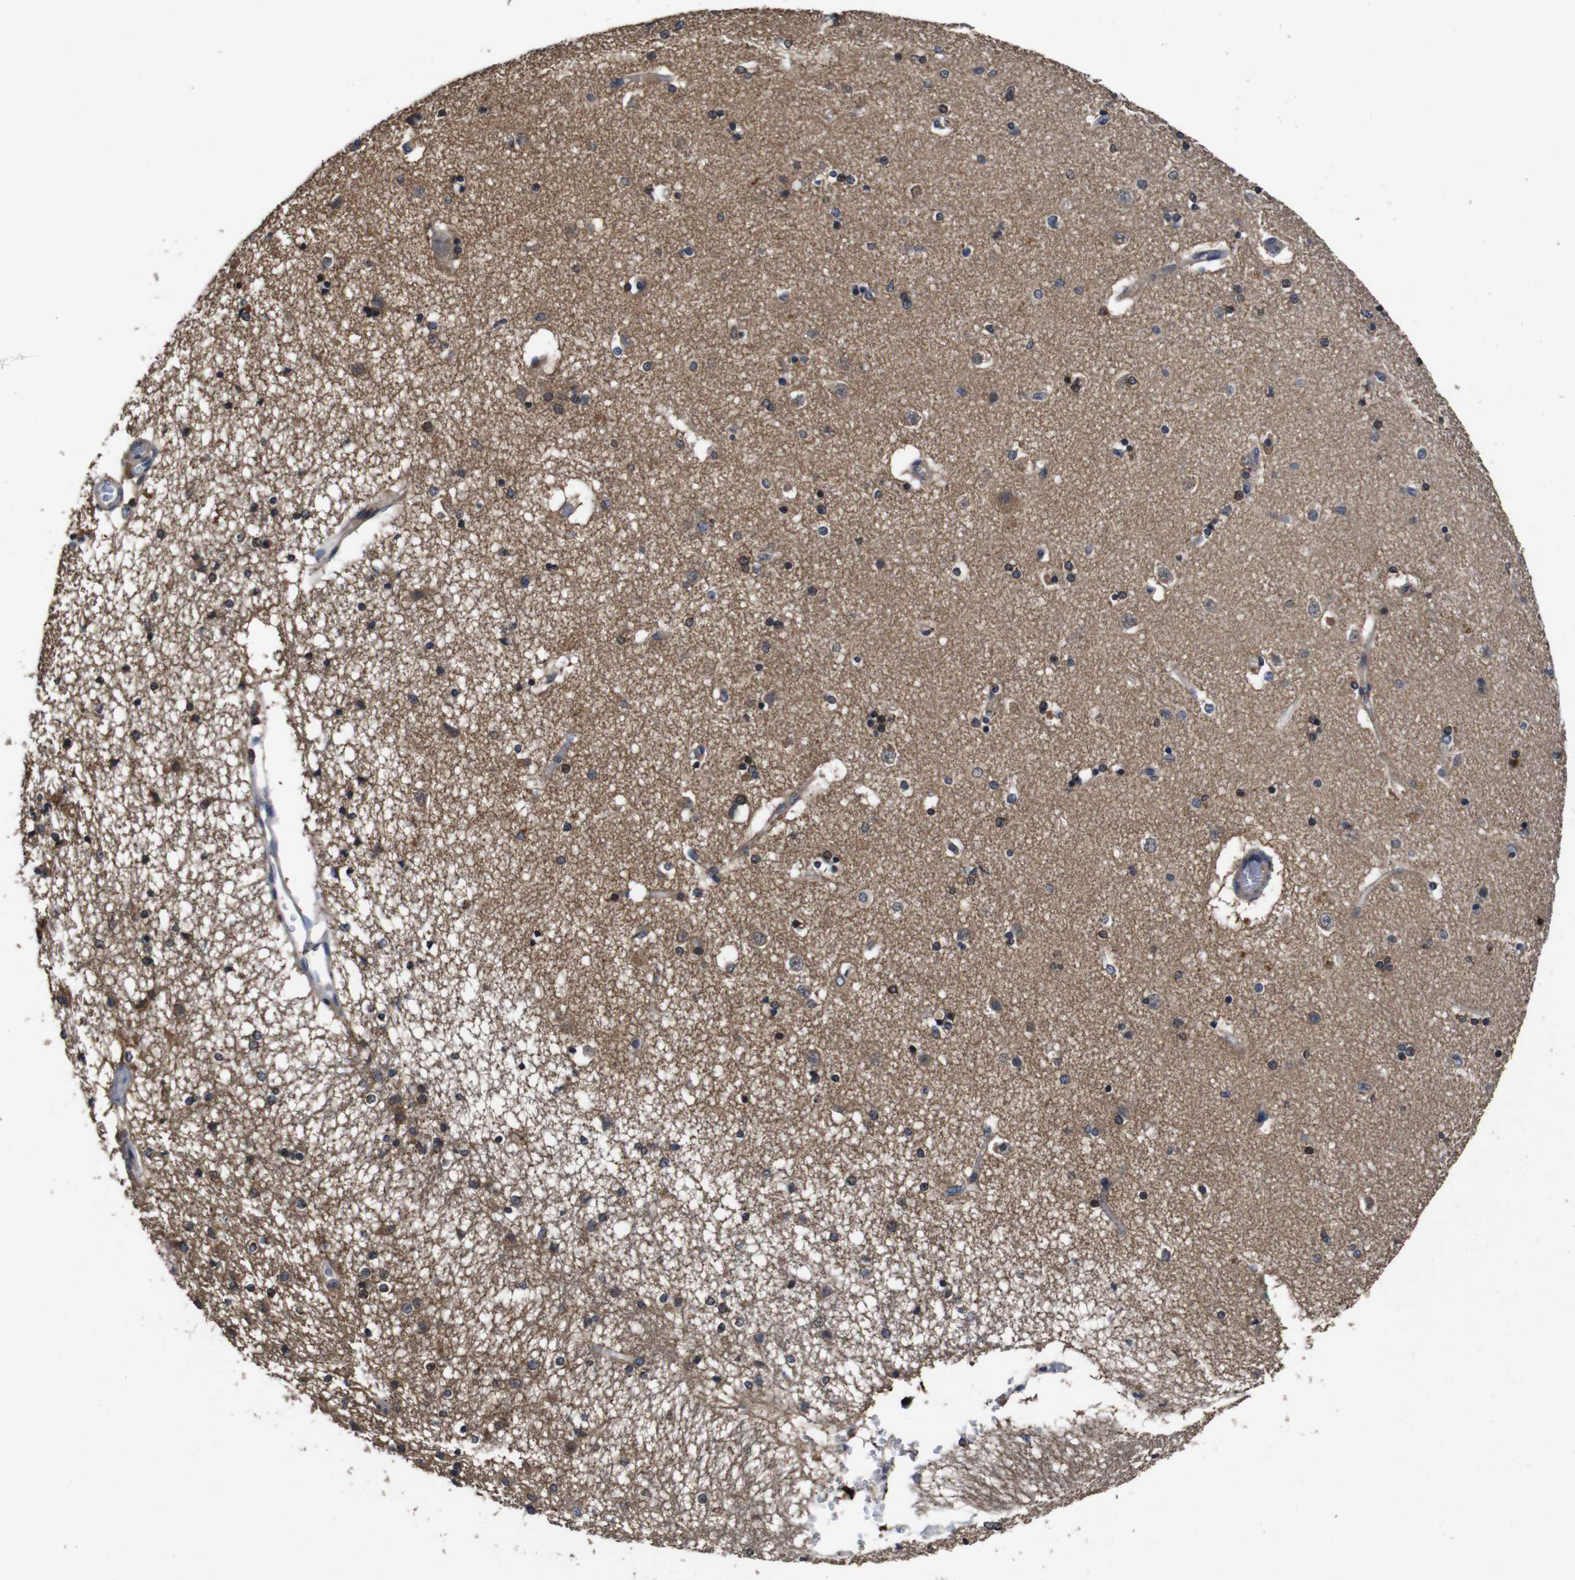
{"staining": {"intensity": "moderate", "quantity": "25%-75%", "location": "cytoplasmic/membranous"}, "tissue": "caudate", "cell_type": "Glial cells", "image_type": "normal", "snomed": [{"axis": "morphology", "description": "Normal tissue, NOS"}, {"axis": "topography", "description": "Lateral ventricle wall"}], "caption": "A photomicrograph showing moderate cytoplasmic/membranous positivity in about 25%-75% of glial cells in normal caudate, as visualized by brown immunohistochemical staining.", "gene": "GLIPR1", "patient": {"sex": "female", "age": 54}}